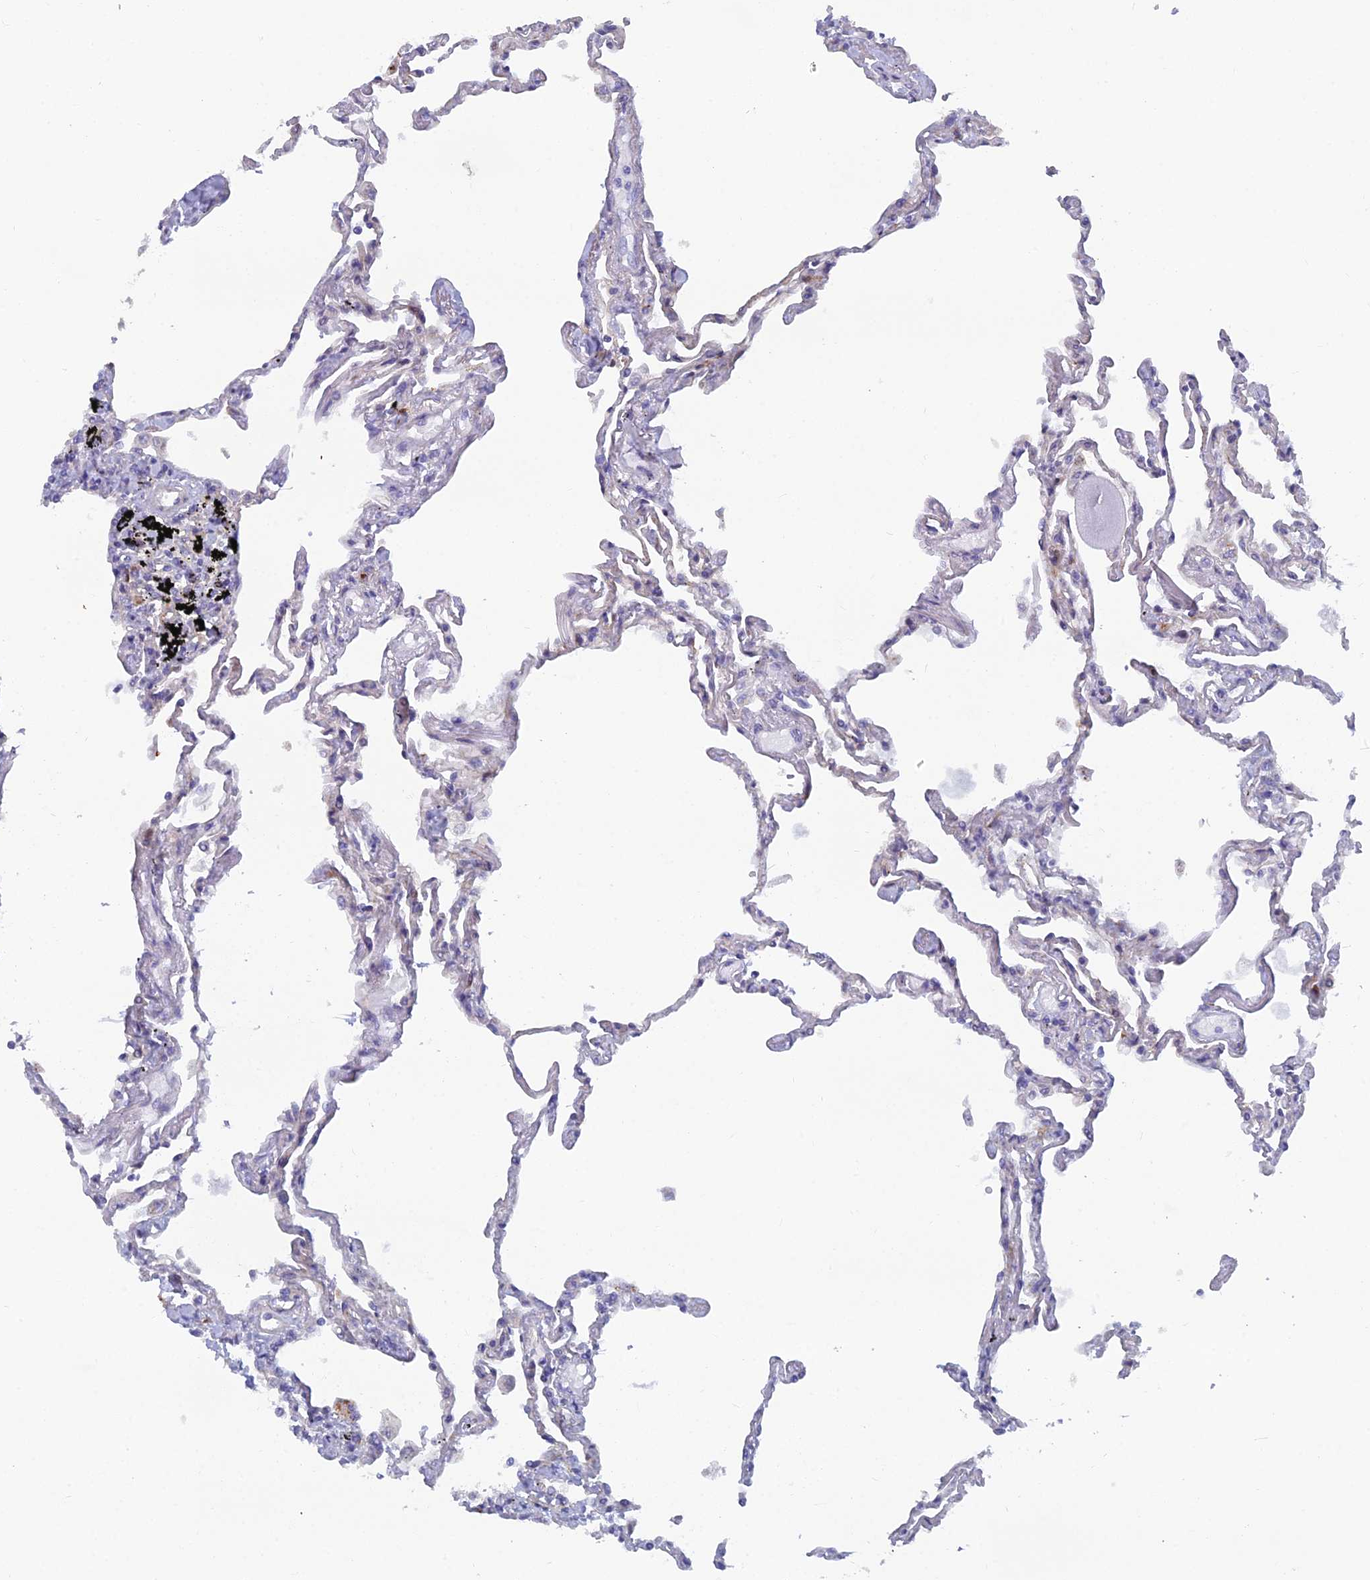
{"staining": {"intensity": "moderate", "quantity": "<25%", "location": "cytoplasmic/membranous"}, "tissue": "lung", "cell_type": "Alveolar cells", "image_type": "normal", "snomed": [{"axis": "morphology", "description": "Normal tissue, NOS"}, {"axis": "topography", "description": "Lung"}], "caption": "Protein staining by IHC demonstrates moderate cytoplasmic/membranous staining in approximately <25% of alveolar cells in normal lung.", "gene": "B9D2", "patient": {"sex": "female", "age": 67}}